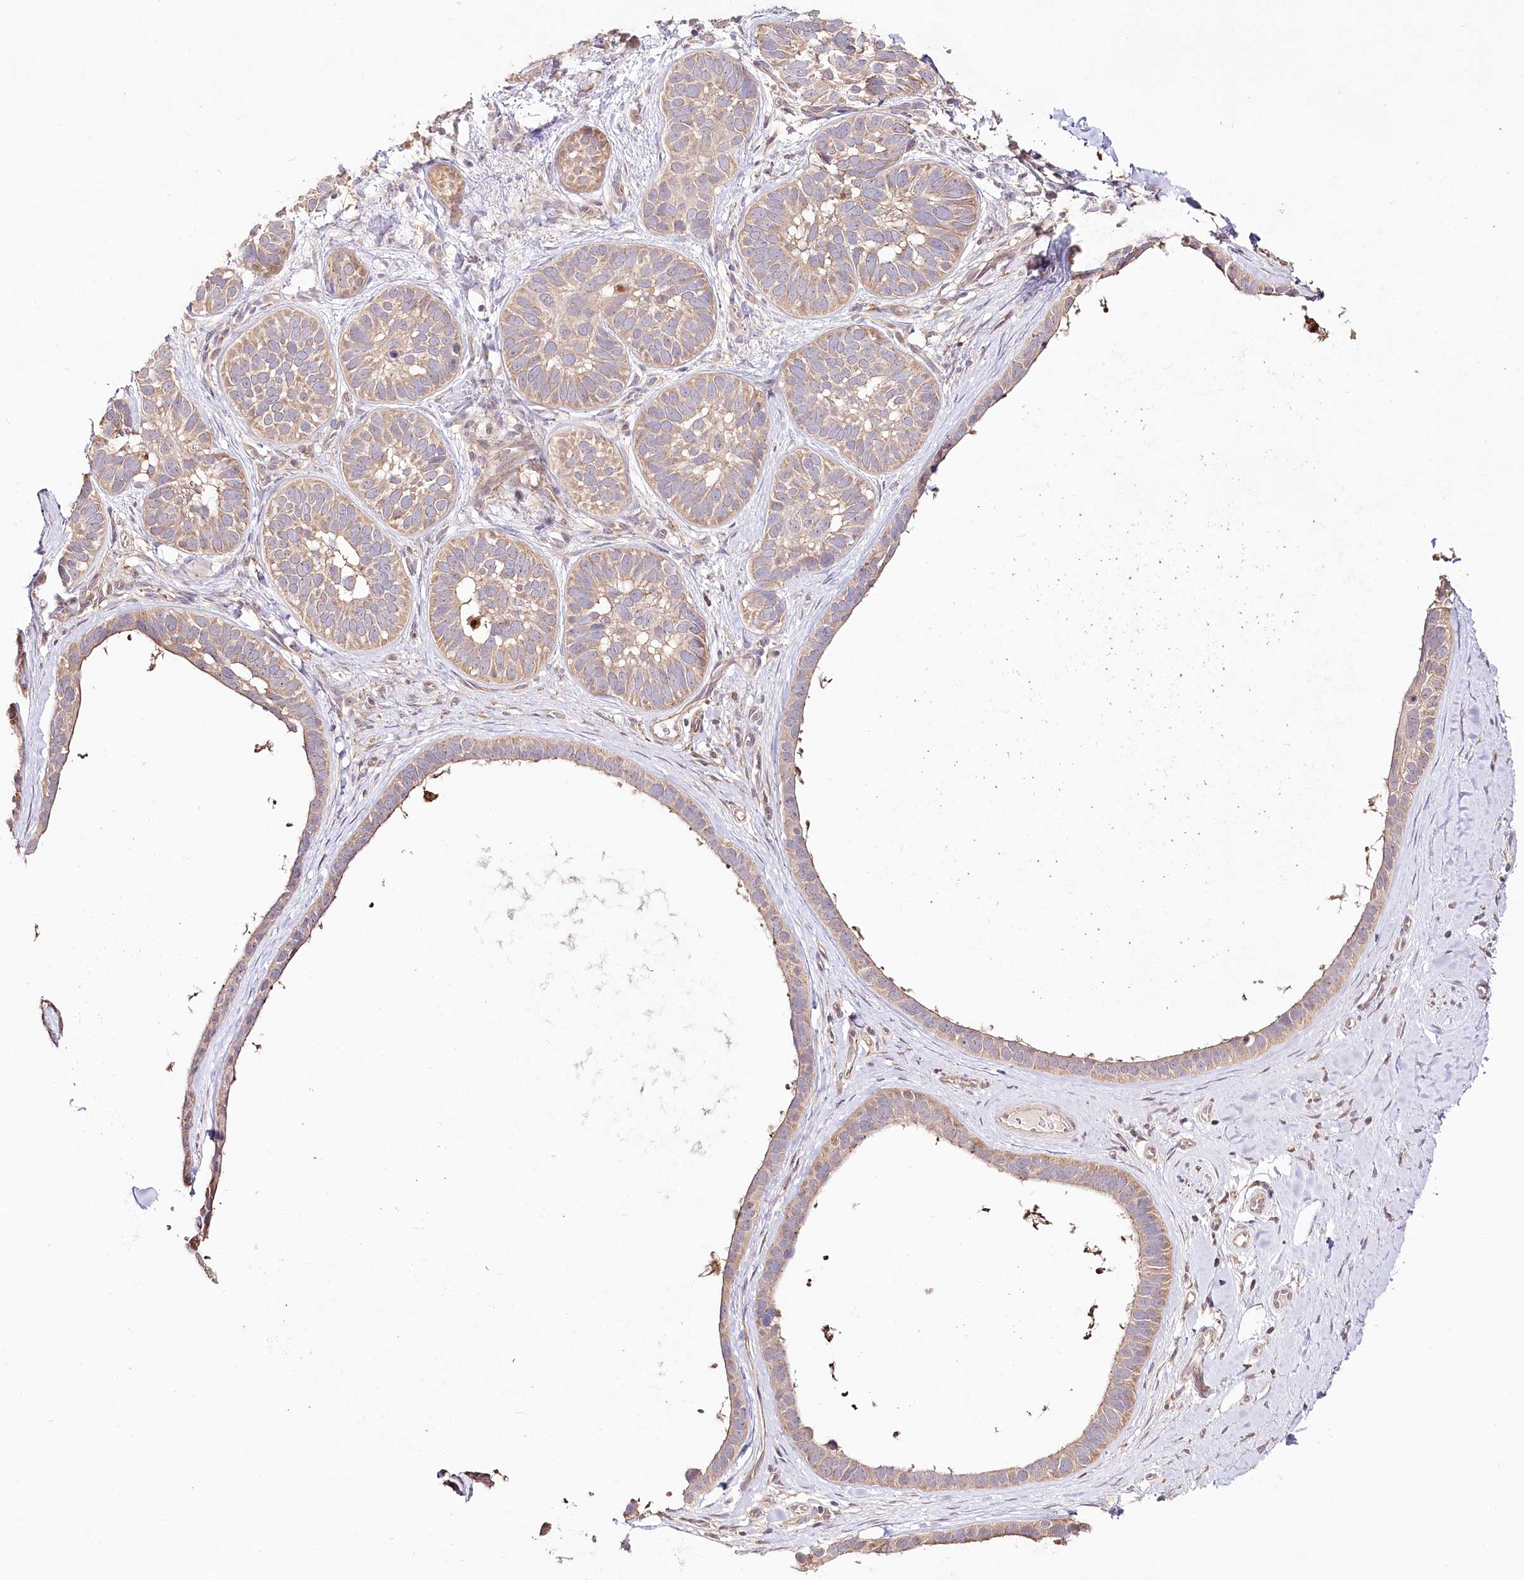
{"staining": {"intensity": "moderate", "quantity": ">75%", "location": "cytoplasmic/membranous"}, "tissue": "skin cancer", "cell_type": "Tumor cells", "image_type": "cancer", "snomed": [{"axis": "morphology", "description": "Basal cell carcinoma"}, {"axis": "topography", "description": "Skin"}], "caption": "Immunohistochemistry (DAB (3,3'-diaminobenzidine)) staining of skin cancer (basal cell carcinoma) shows moderate cytoplasmic/membranous protein expression in about >75% of tumor cells. (Brightfield microscopy of DAB IHC at high magnification).", "gene": "DMXL1", "patient": {"sex": "male", "age": 62}}